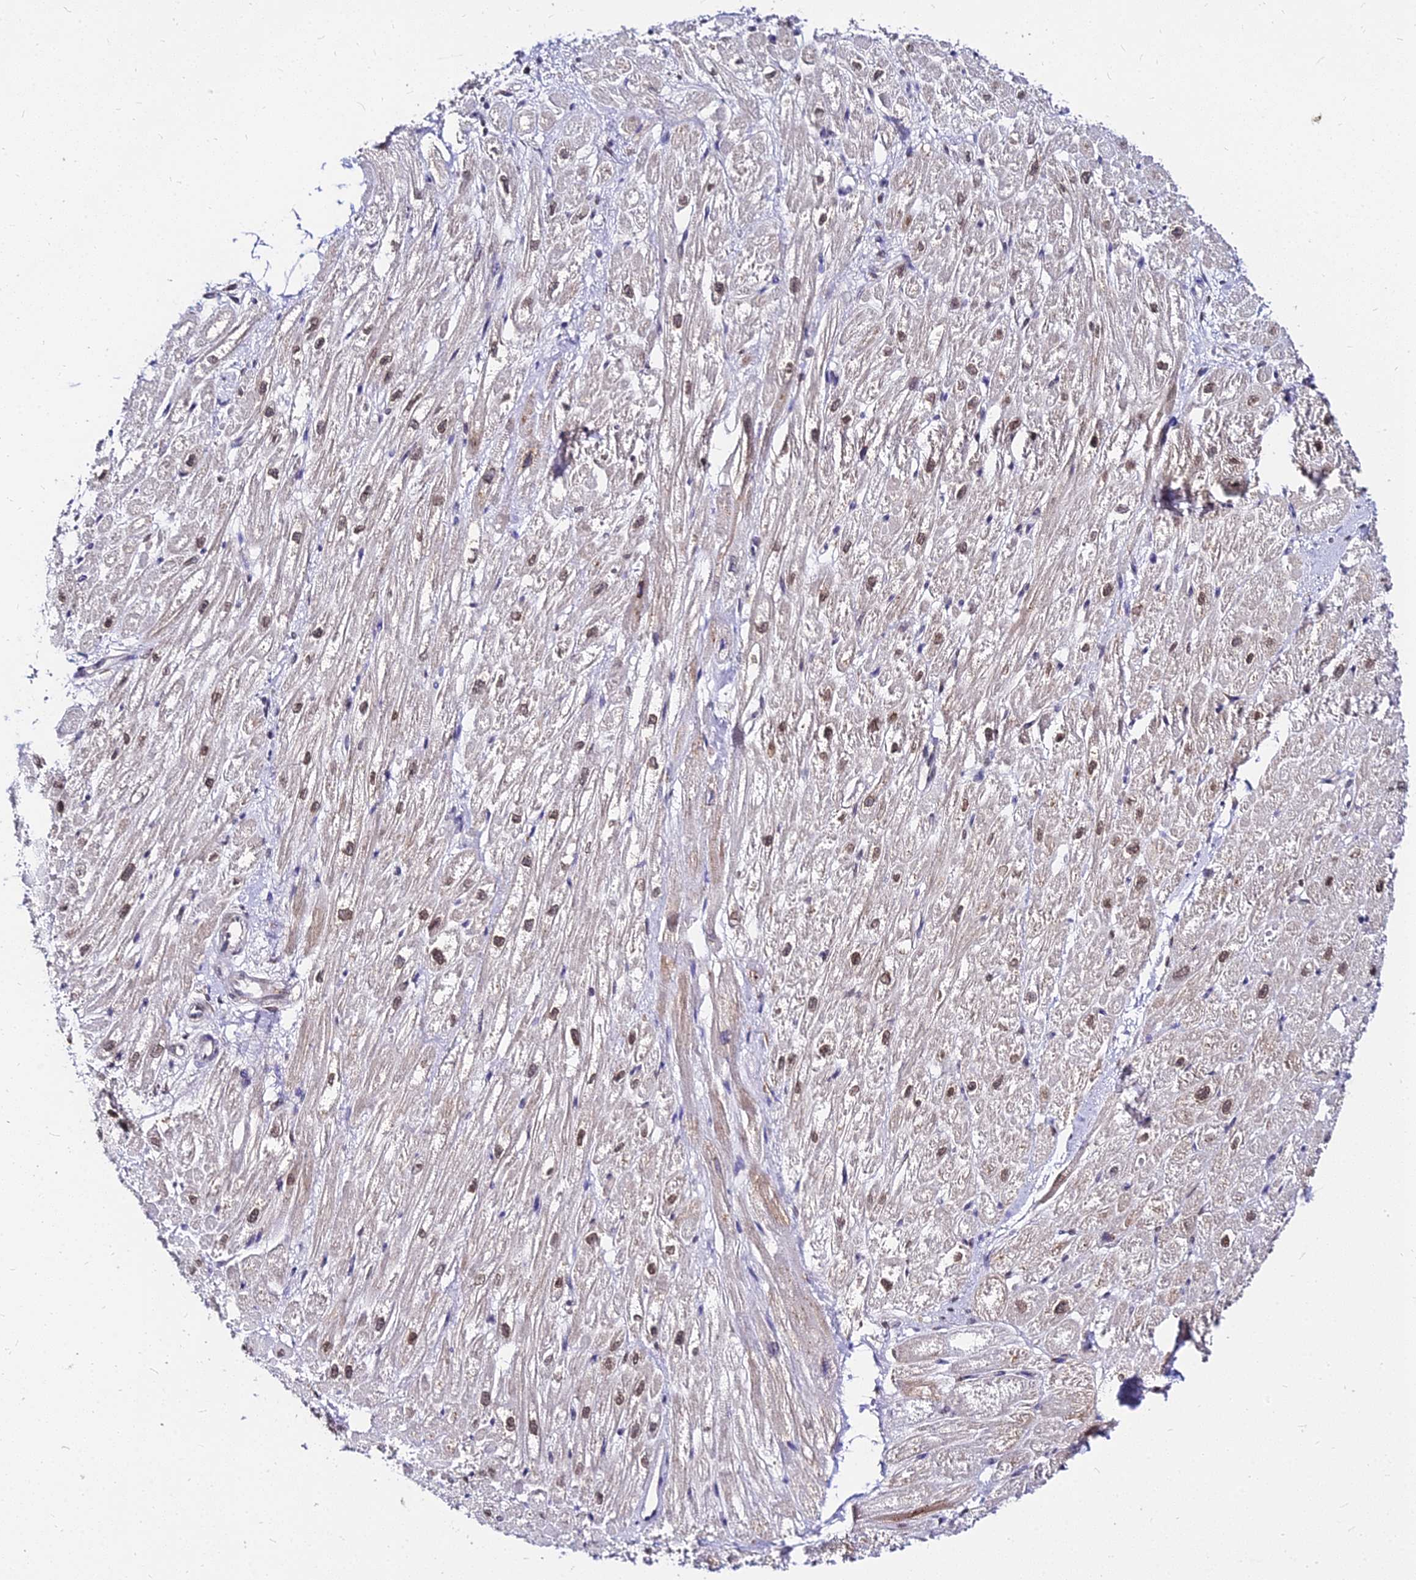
{"staining": {"intensity": "weak", "quantity": "25%-75%", "location": "nuclear"}, "tissue": "heart muscle", "cell_type": "Cardiomyocytes", "image_type": "normal", "snomed": [{"axis": "morphology", "description": "Normal tissue, NOS"}, {"axis": "topography", "description": "Heart"}], "caption": "Human heart muscle stained with a protein marker exhibits weak staining in cardiomyocytes.", "gene": "RNF121", "patient": {"sex": "male", "age": 65}}